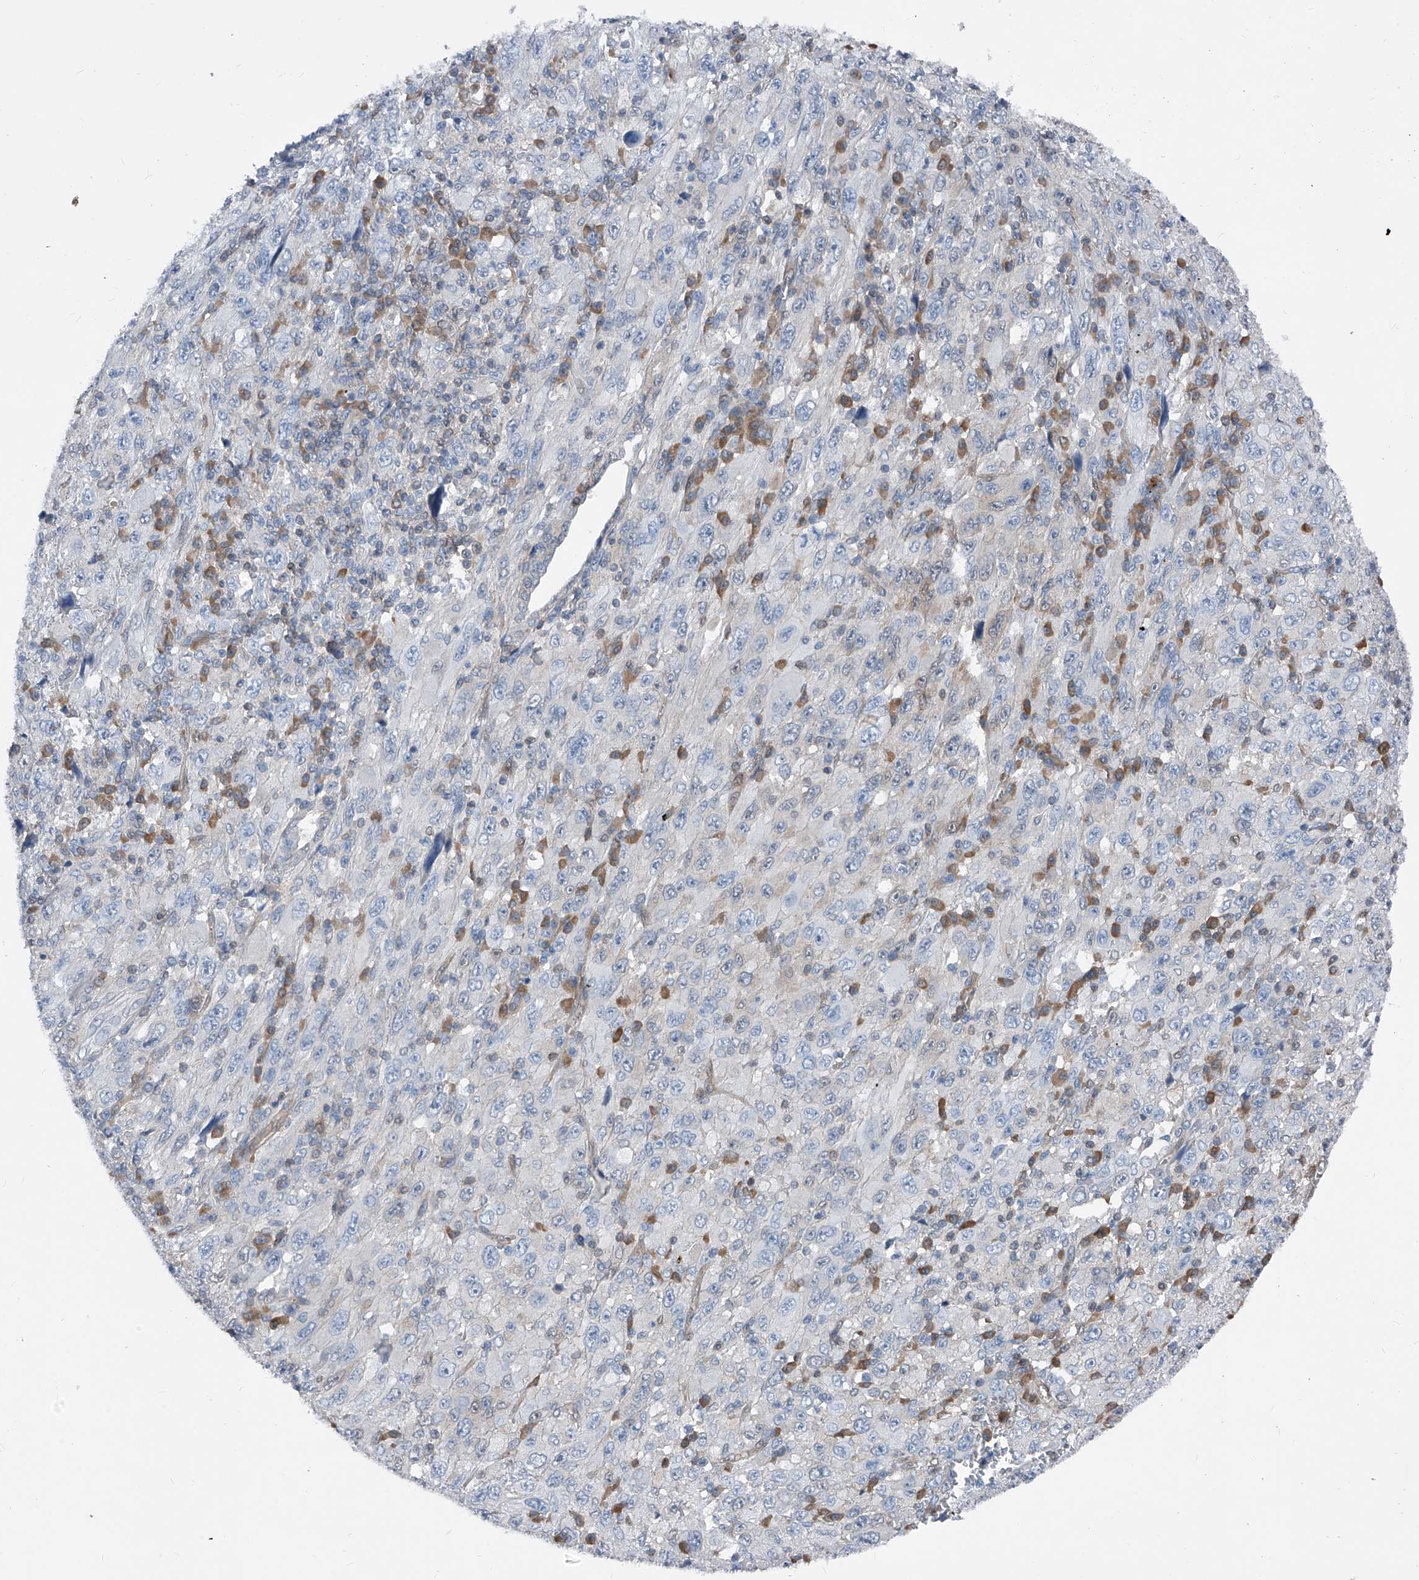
{"staining": {"intensity": "negative", "quantity": "none", "location": "none"}, "tissue": "melanoma", "cell_type": "Tumor cells", "image_type": "cancer", "snomed": [{"axis": "morphology", "description": "Malignant melanoma, Metastatic site"}, {"axis": "topography", "description": "Skin"}], "caption": "The micrograph displays no staining of tumor cells in malignant melanoma (metastatic site). (DAB immunohistochemistry (IHC) visualized using brightfield microscopy, high magnification).", "gene": "MAP2K6", "patient": {"sex": "female", "age": 56}}